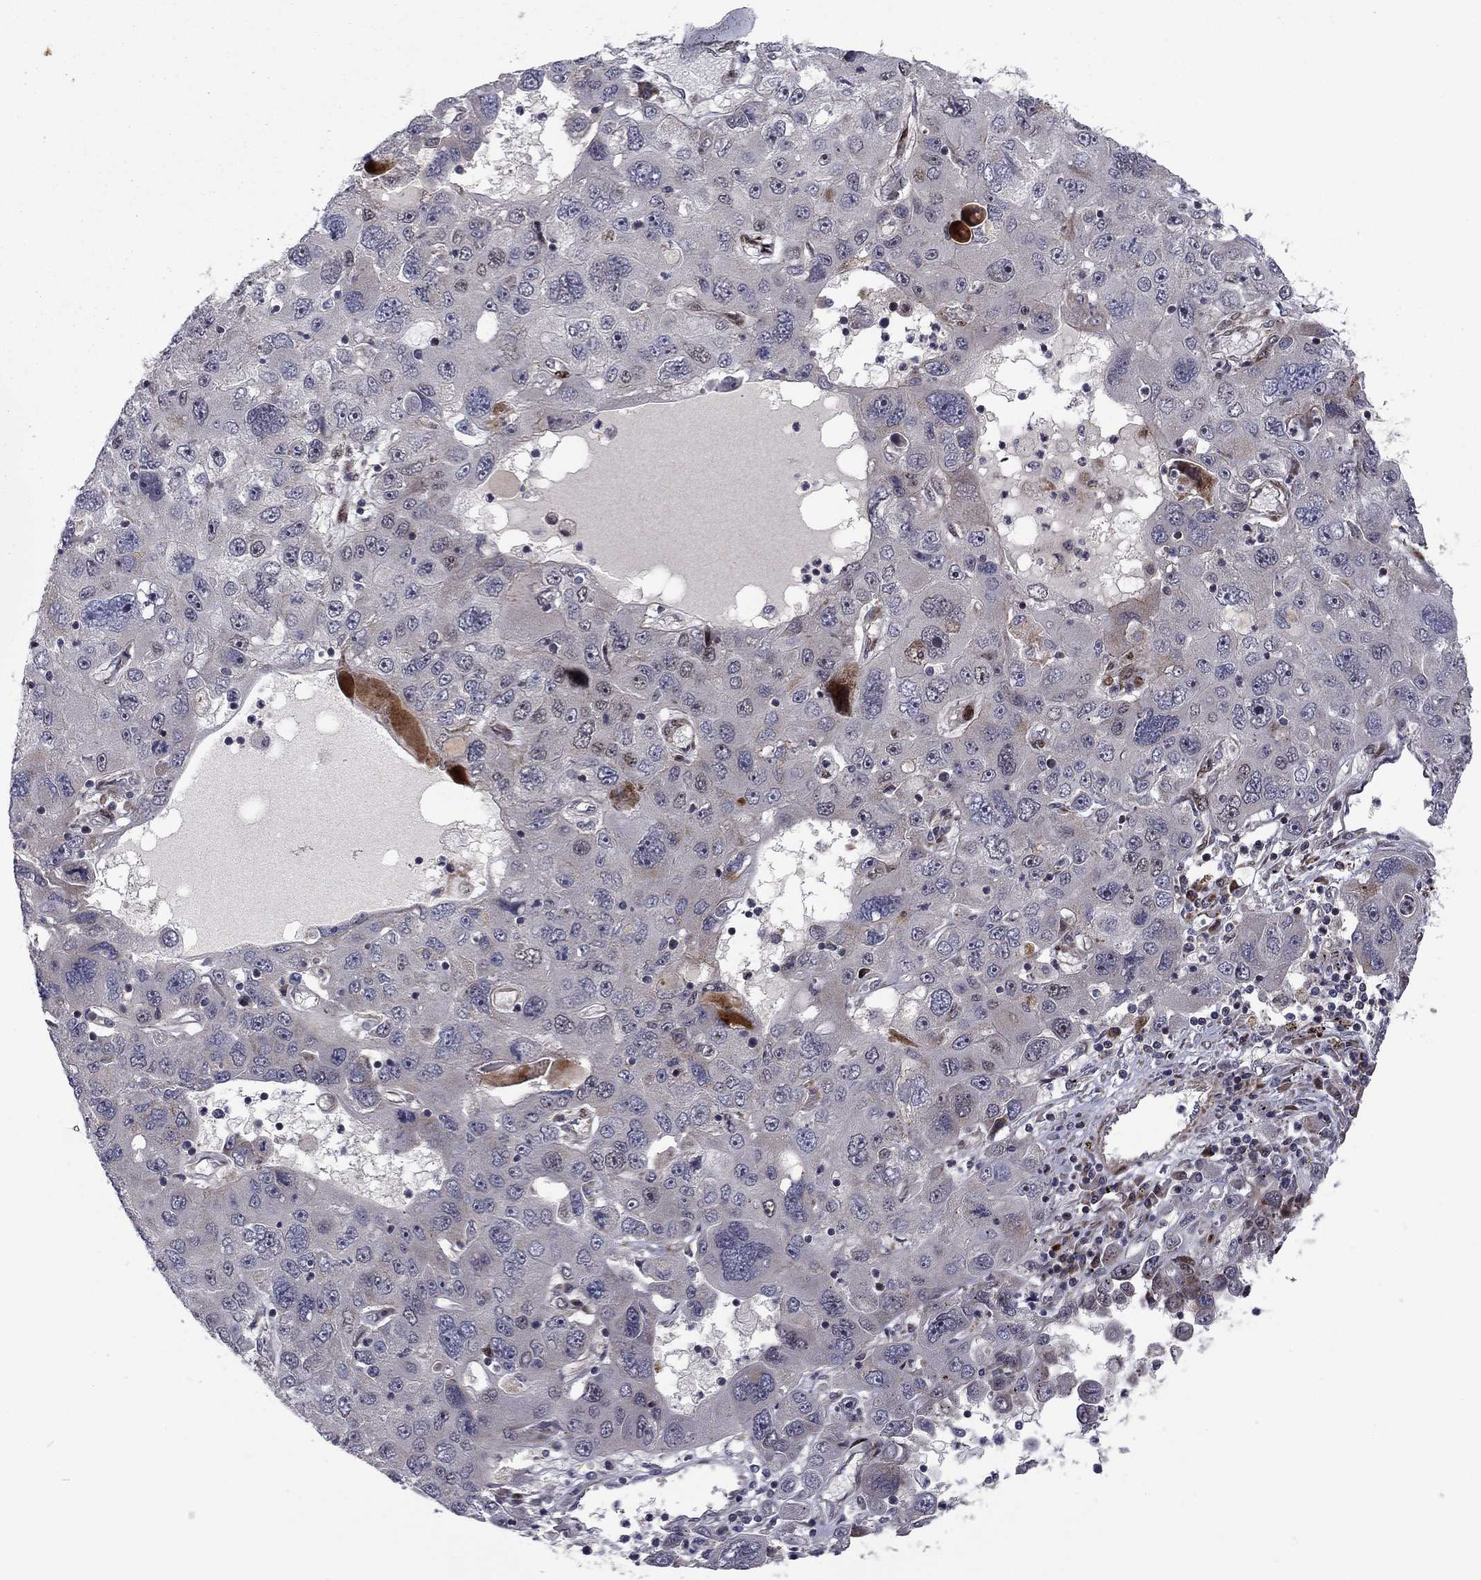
{"staining": {"intensity": "weak", "quantity": "<25%", "location": "cytoplasmic/membranous"}, "tissue": "stomach cancer", "cell_type": "Tumor cells", "image_type": "cancer", "snomed": [{"axis": "morphology", "description": "Adenocarcinoma, NOS"}, {"axis": "topography", "description": "Stomach"}], "caption": "DAB immunohistochemical staining of human adenocarcinoma (stomach) displays no significant staining in tumor cells.", "gene": "MIOS", "patient": {"sex": "male", "age": 56}}